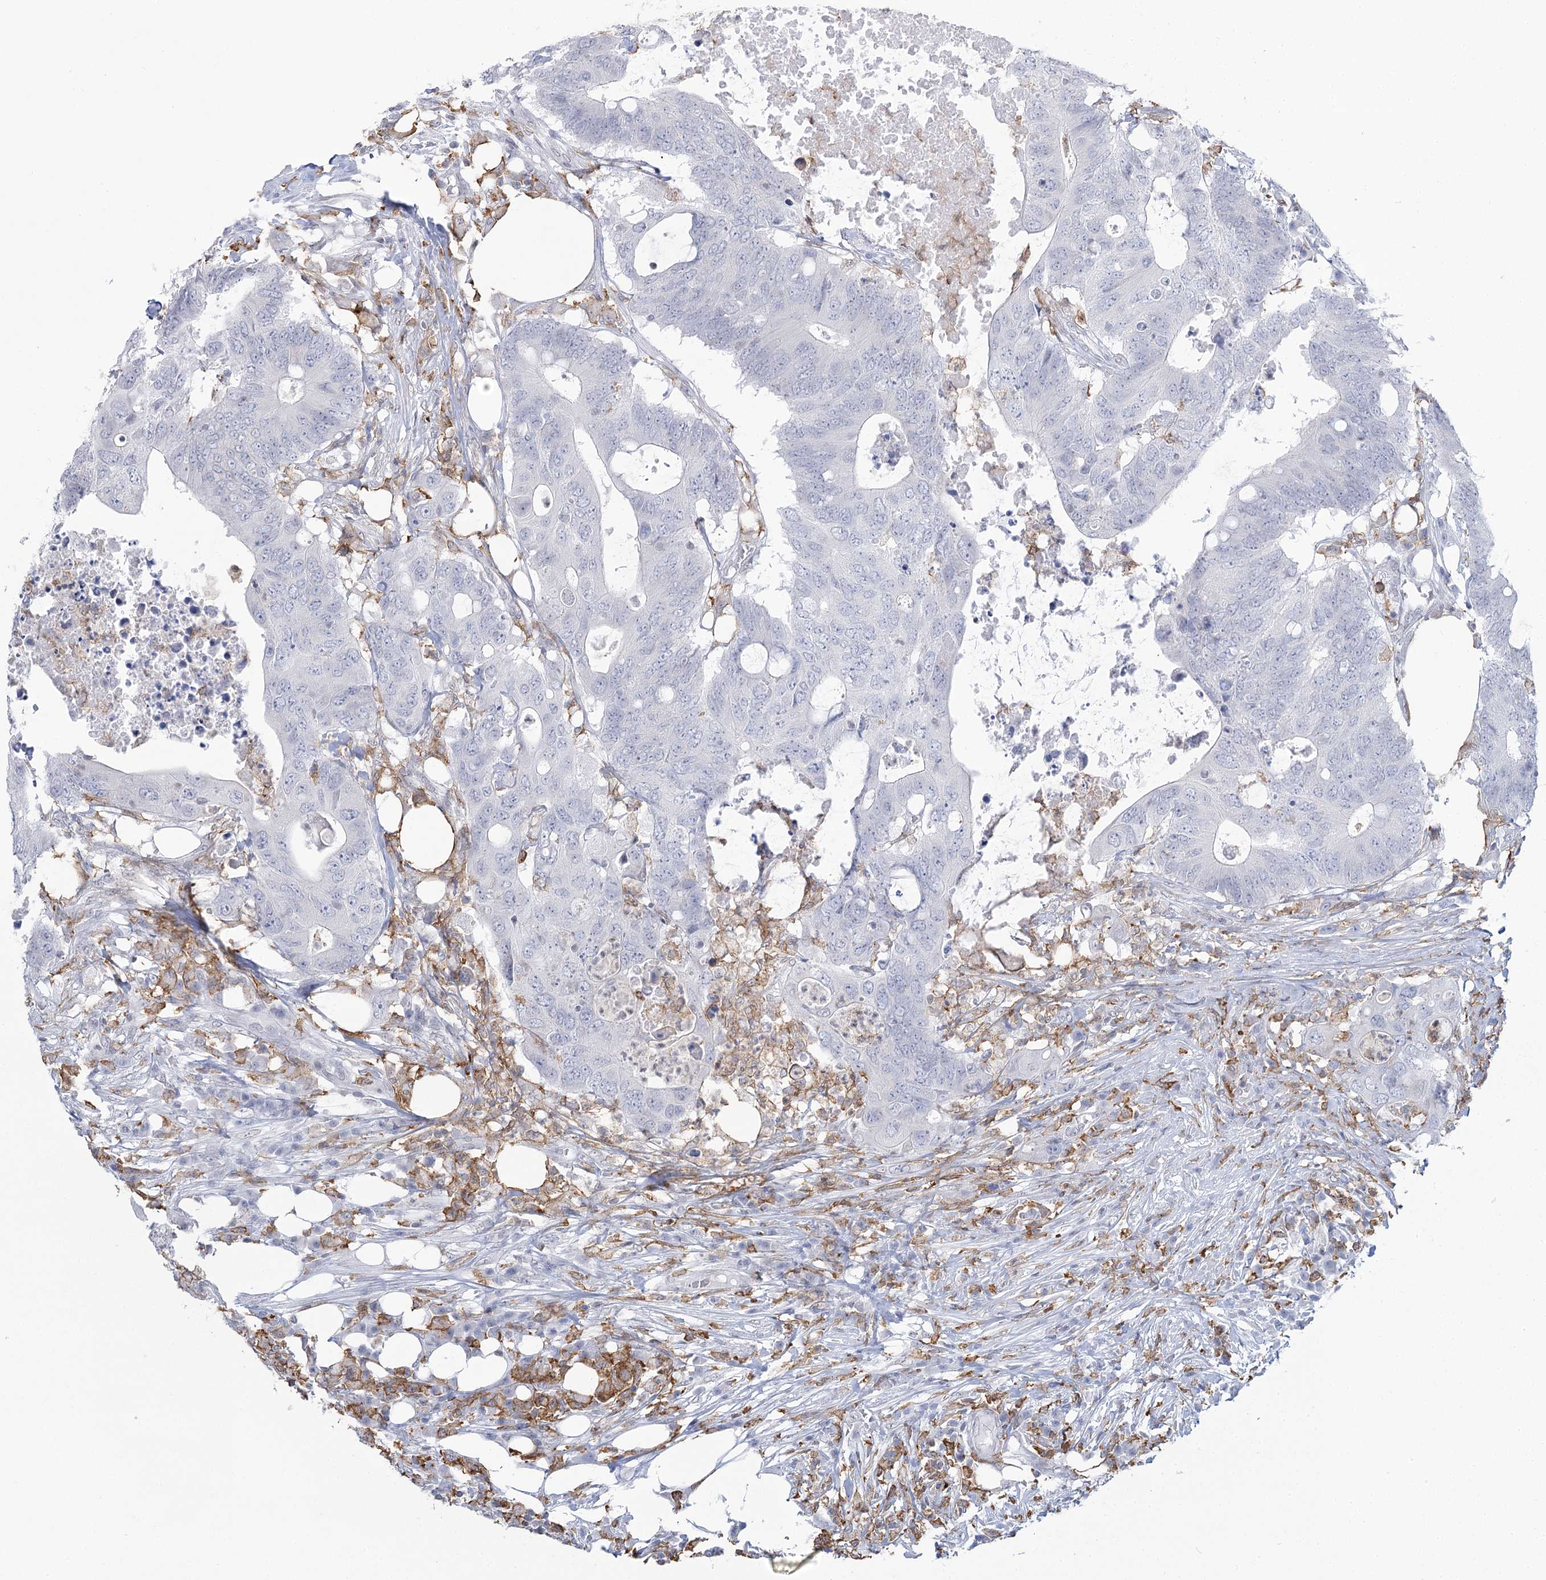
{"staining": {"intensity": "negative", "quantity": "none", "location": "none"}, "tissue": "colorectal cancer", "cell_type": "Tumor cells", "image_type": "cancer", "snomed": [{"axis": "morphology", "description": "Adenocarcinoma, NOS"}, {"axis": "topography", "description": "Colon"}], "caption": "Immunohistochemistry (IHC) of human colorectal cancer displays no staining in tumor cells.", "gene": "C11orf1", "patient": {"sex": "male", "age": 71}}